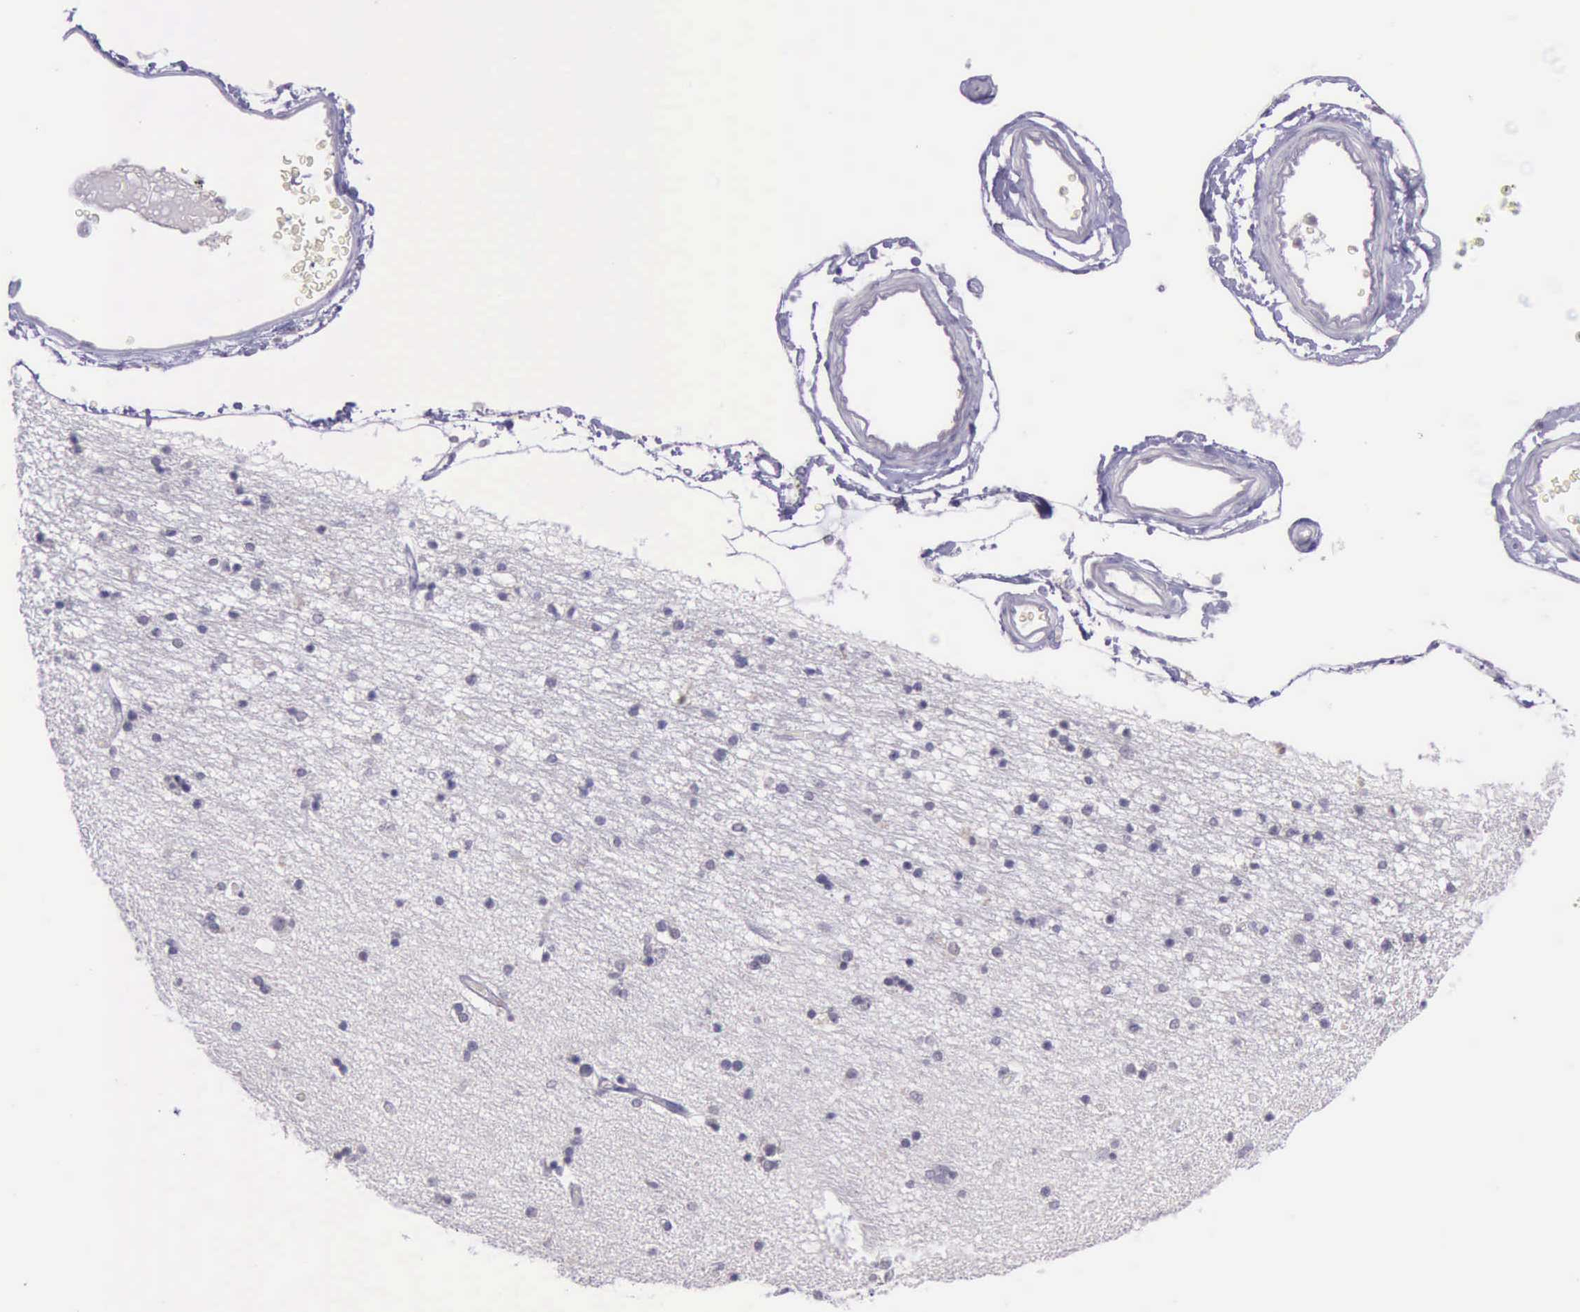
{"staining": {"intensity": "negative", "quantity": "none", "location": "none"}, "tissue": "hippocampus", "cell_type": "Glial cells", "image_type": "normal", "snomed": [{"axis": "morphology", "description": "Normal tissue, NOS"}, {"axis": "topography", "description": "Hippocampus"}], "caption": "Immunohistochemistry of normal human hippocampus demonstrates no expression in glial cells.", "gene": "PARP1", "patient": {"sex": "female", "age": 54}}